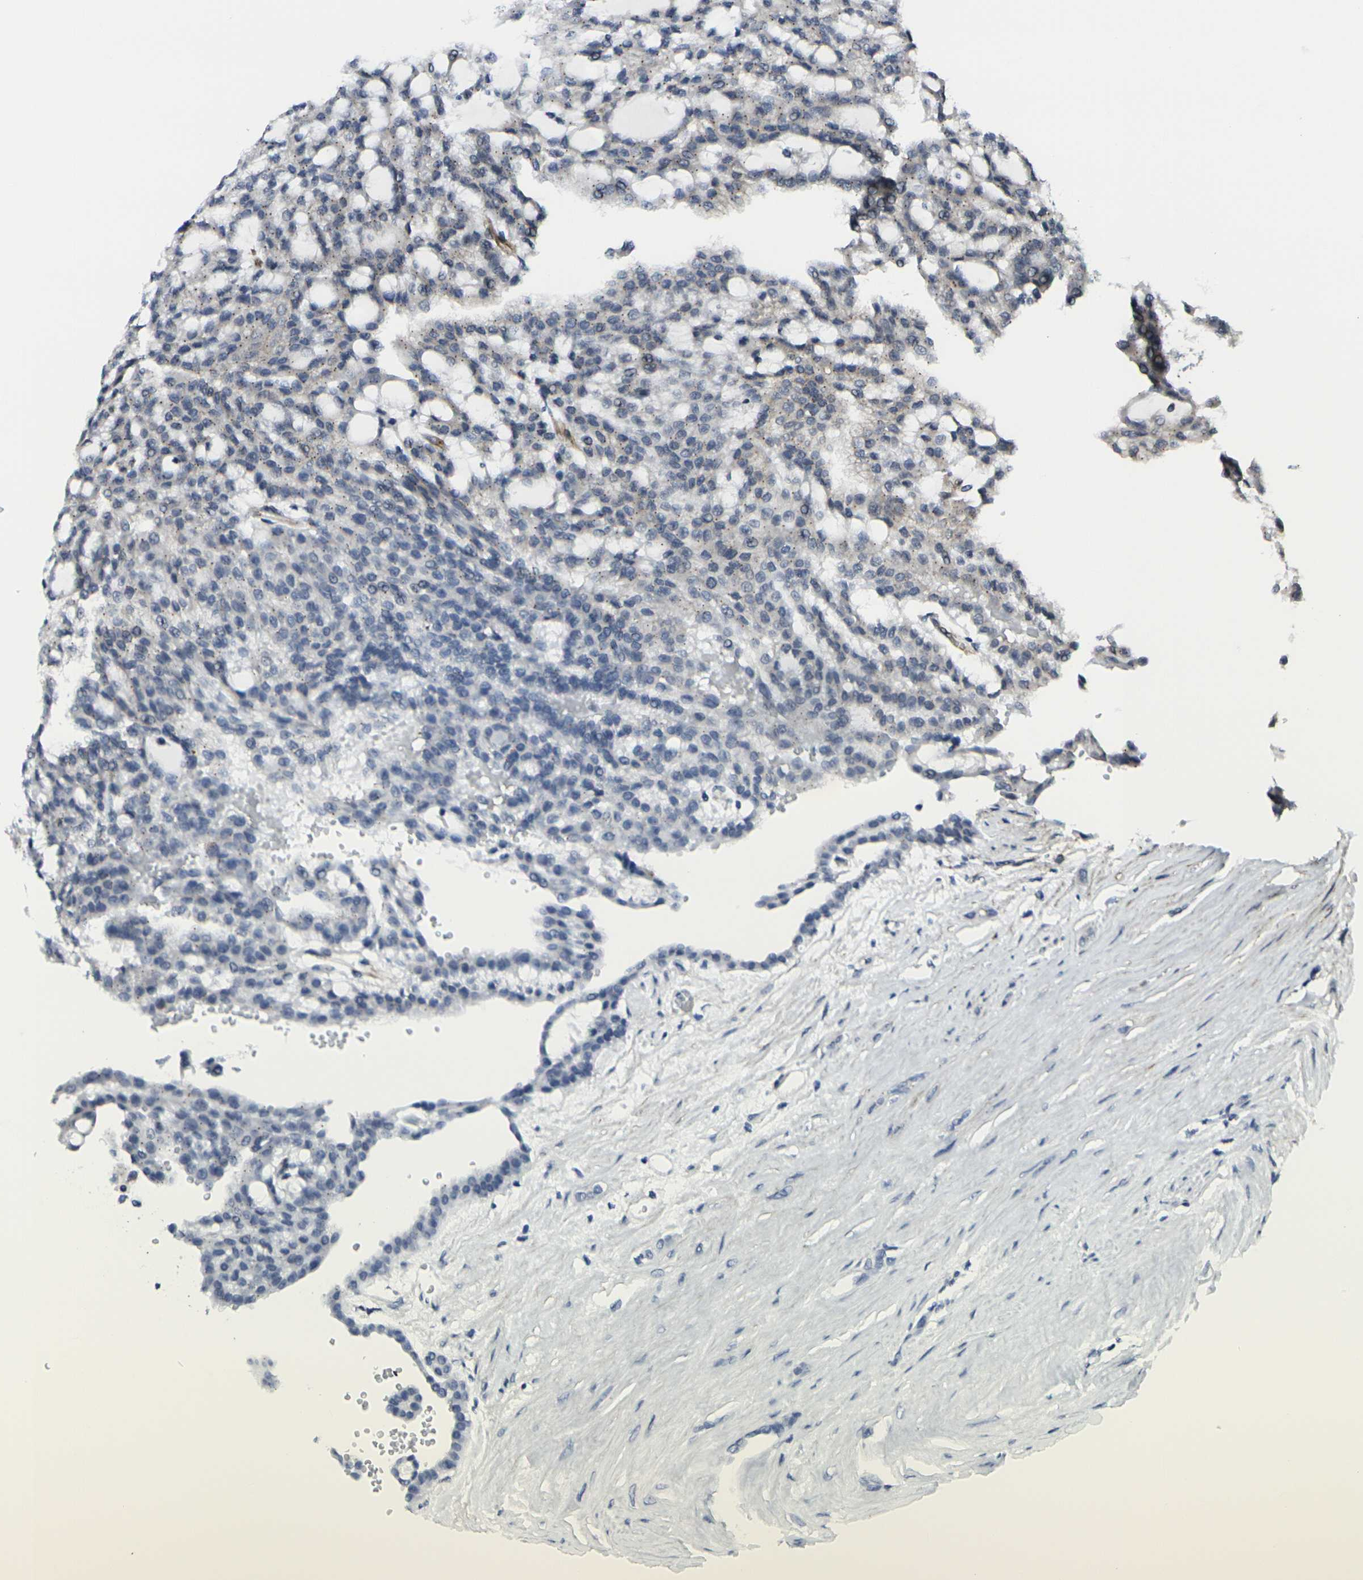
{"staining": {"intensity": "moderate", "quantity": "<25%", "location": "cytoplasmic/membranous"}, "tissue": "renal cancer", "cell_type": "Tumor cells", "image_type": "cancer", "snomed": [{"axis": "morphology", "description": "Adenocarcinoma, NOS"}, {"axis": "topography", "description": "Kidney"}], "caption": "The image reveals a brown stain indicating the presence of a protein in the cytoplasmic/membranous of tumor cells in renal adenocarcinoma.", "gene": "CDH11", "patient": {"sex": "male", "age": 63}}